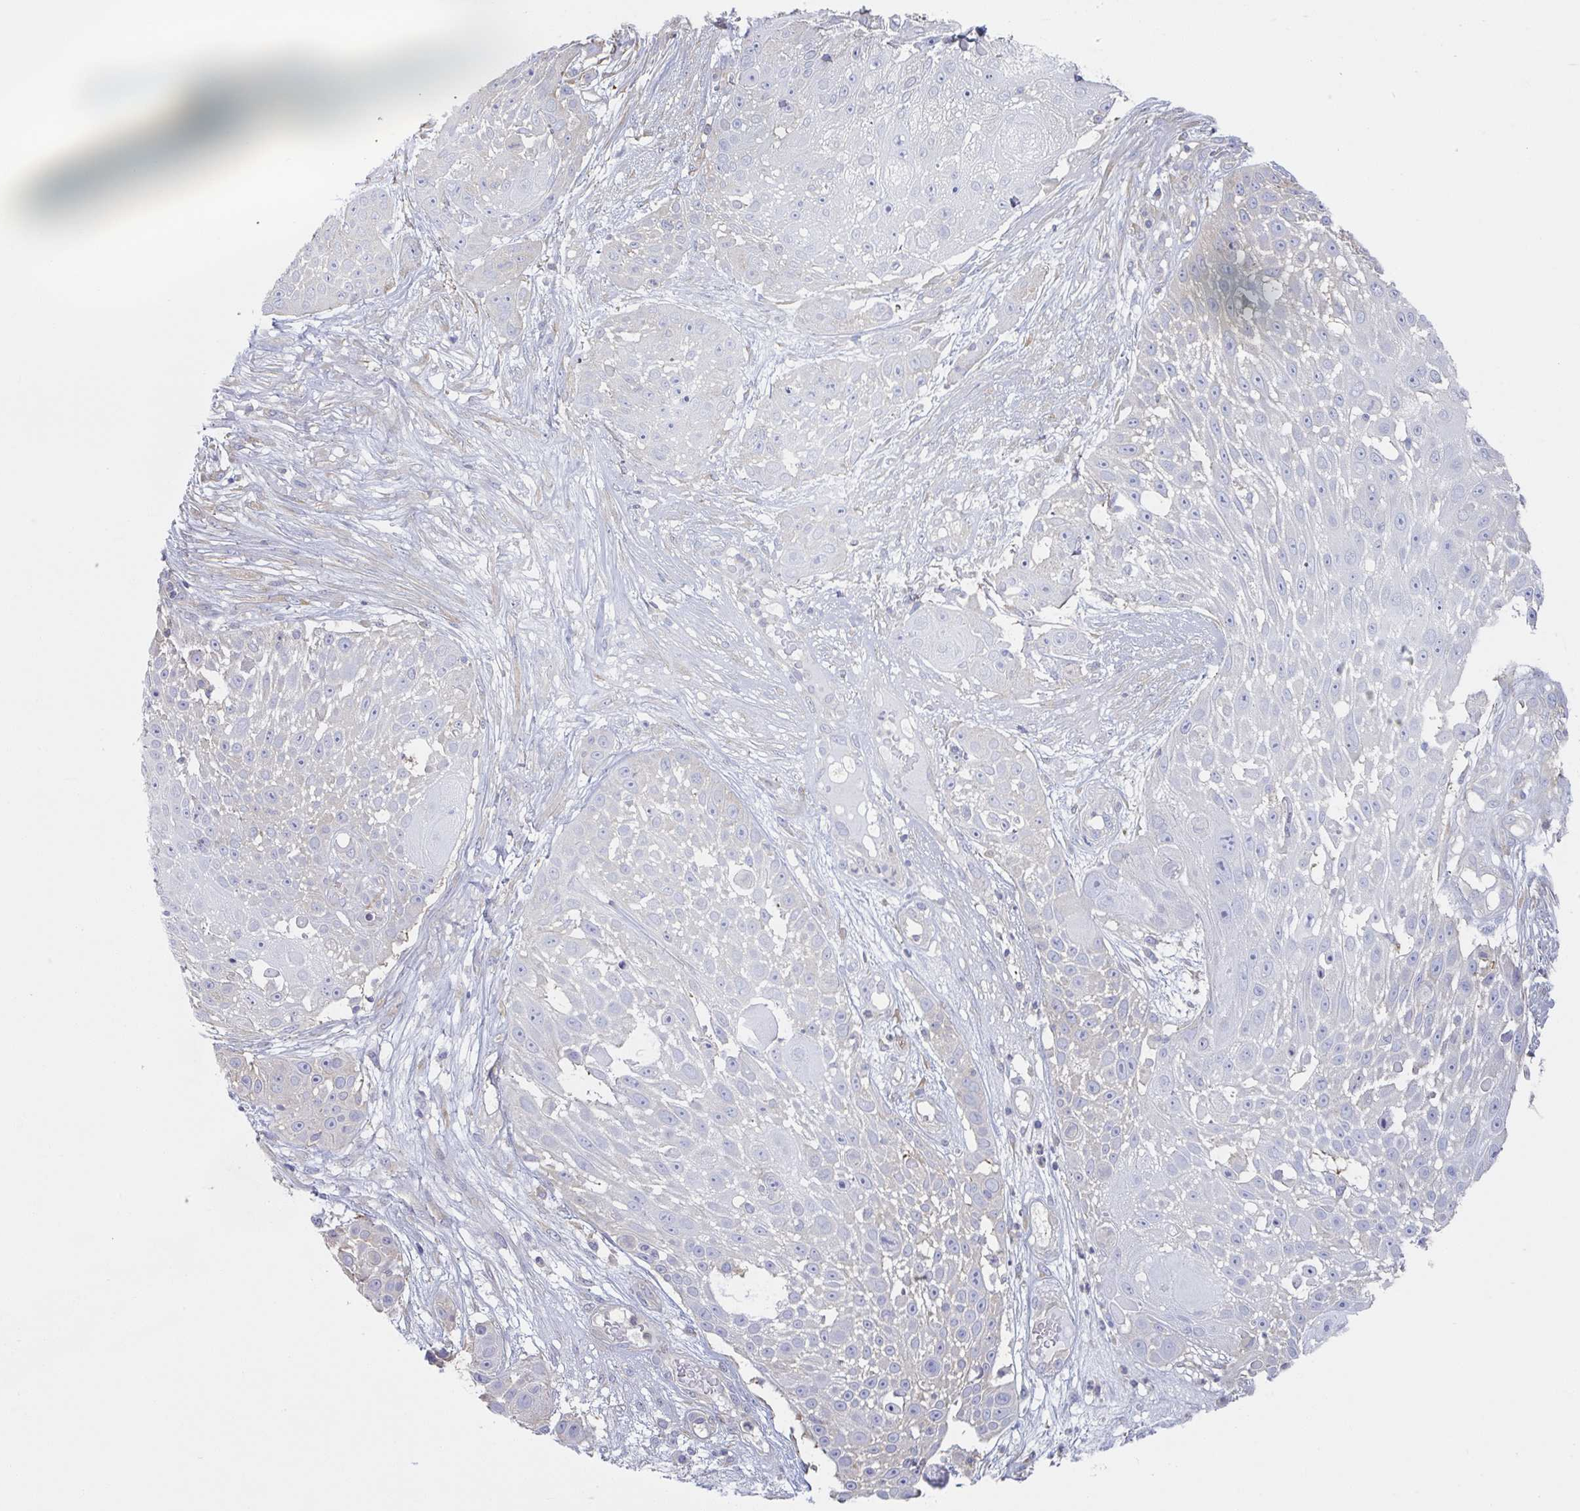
{"staining": {"intensity": "negative", "quantity": "none", "location": "none"}, "tissue": "skin cancer", "cell_type": "Tumor cells", "image_type": "cancer", "snomed": [{"axis": "morphology", "description": "Squamous cell carcinoma, NOS"}, {"axis": "topography", "description": "Skin"}], "caption": "Photomicrograph shows no significant protein expression in tumor cells of squamous cell carcinoma (skin).", "gene": "AMPD2", "patient": {"sex": "female", "age": 86}}